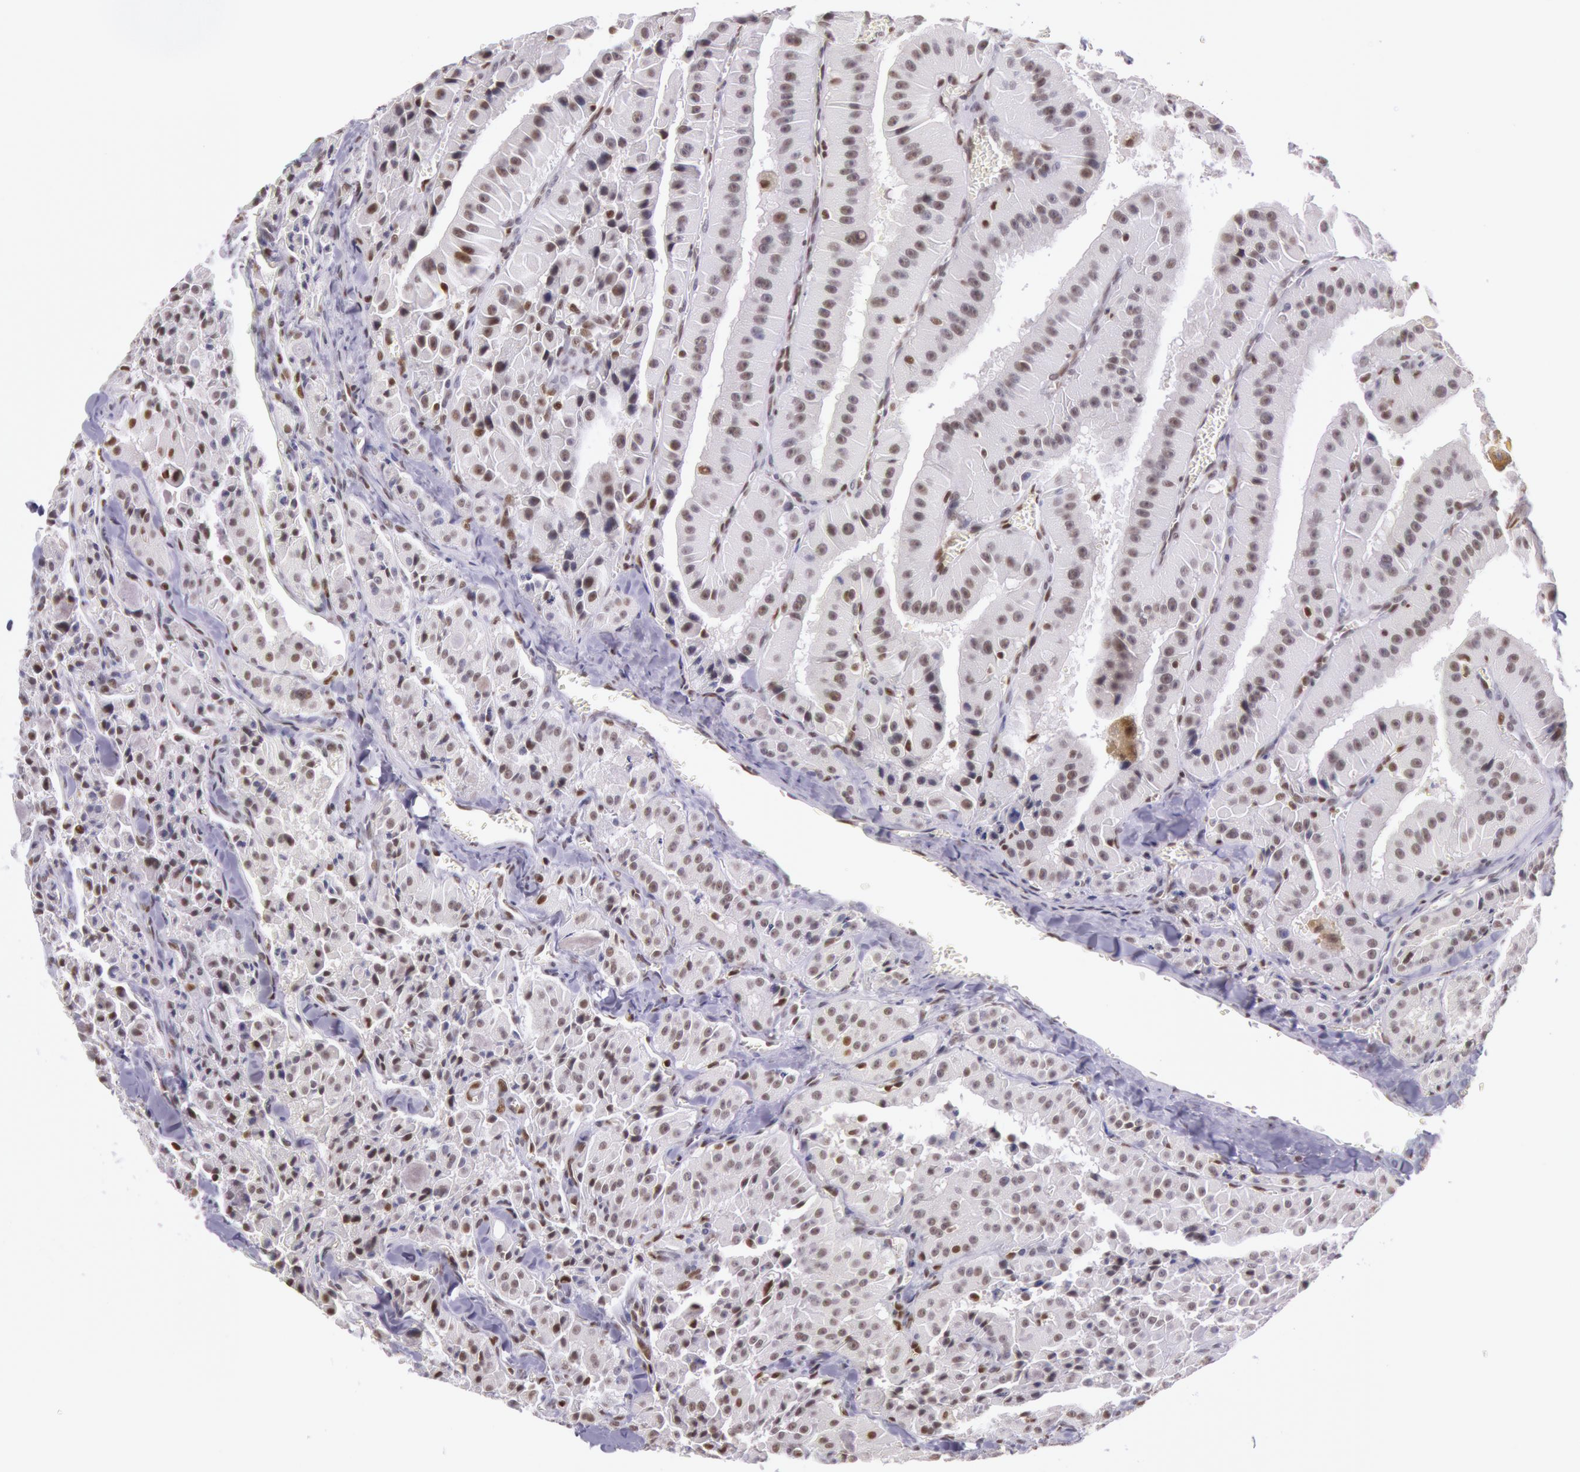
{"staining": {"intensity": "moderate", "quantity": "25%-75%", "location": "nuclear"}, "tissue": "thyroid cancer", "cell_type": "Tumor cells", "image_type": "cancer", "snomed": [{"axis": "morphology", "description": "Carcinoma, NOS"}, {"axis": "topography", "description": "Thyroid gland"}], "caption": "Immunohistochemistry (IHC) (DAB (3,3'-diaminobenzidine)) staining of human thyroid cancer (carcinoma) demonstrates moderate nuclear protein expression in approximately 25%-75% of tumor cells.", "gene": "ESS2", "patient": {"sex": "male", "age": 76}}